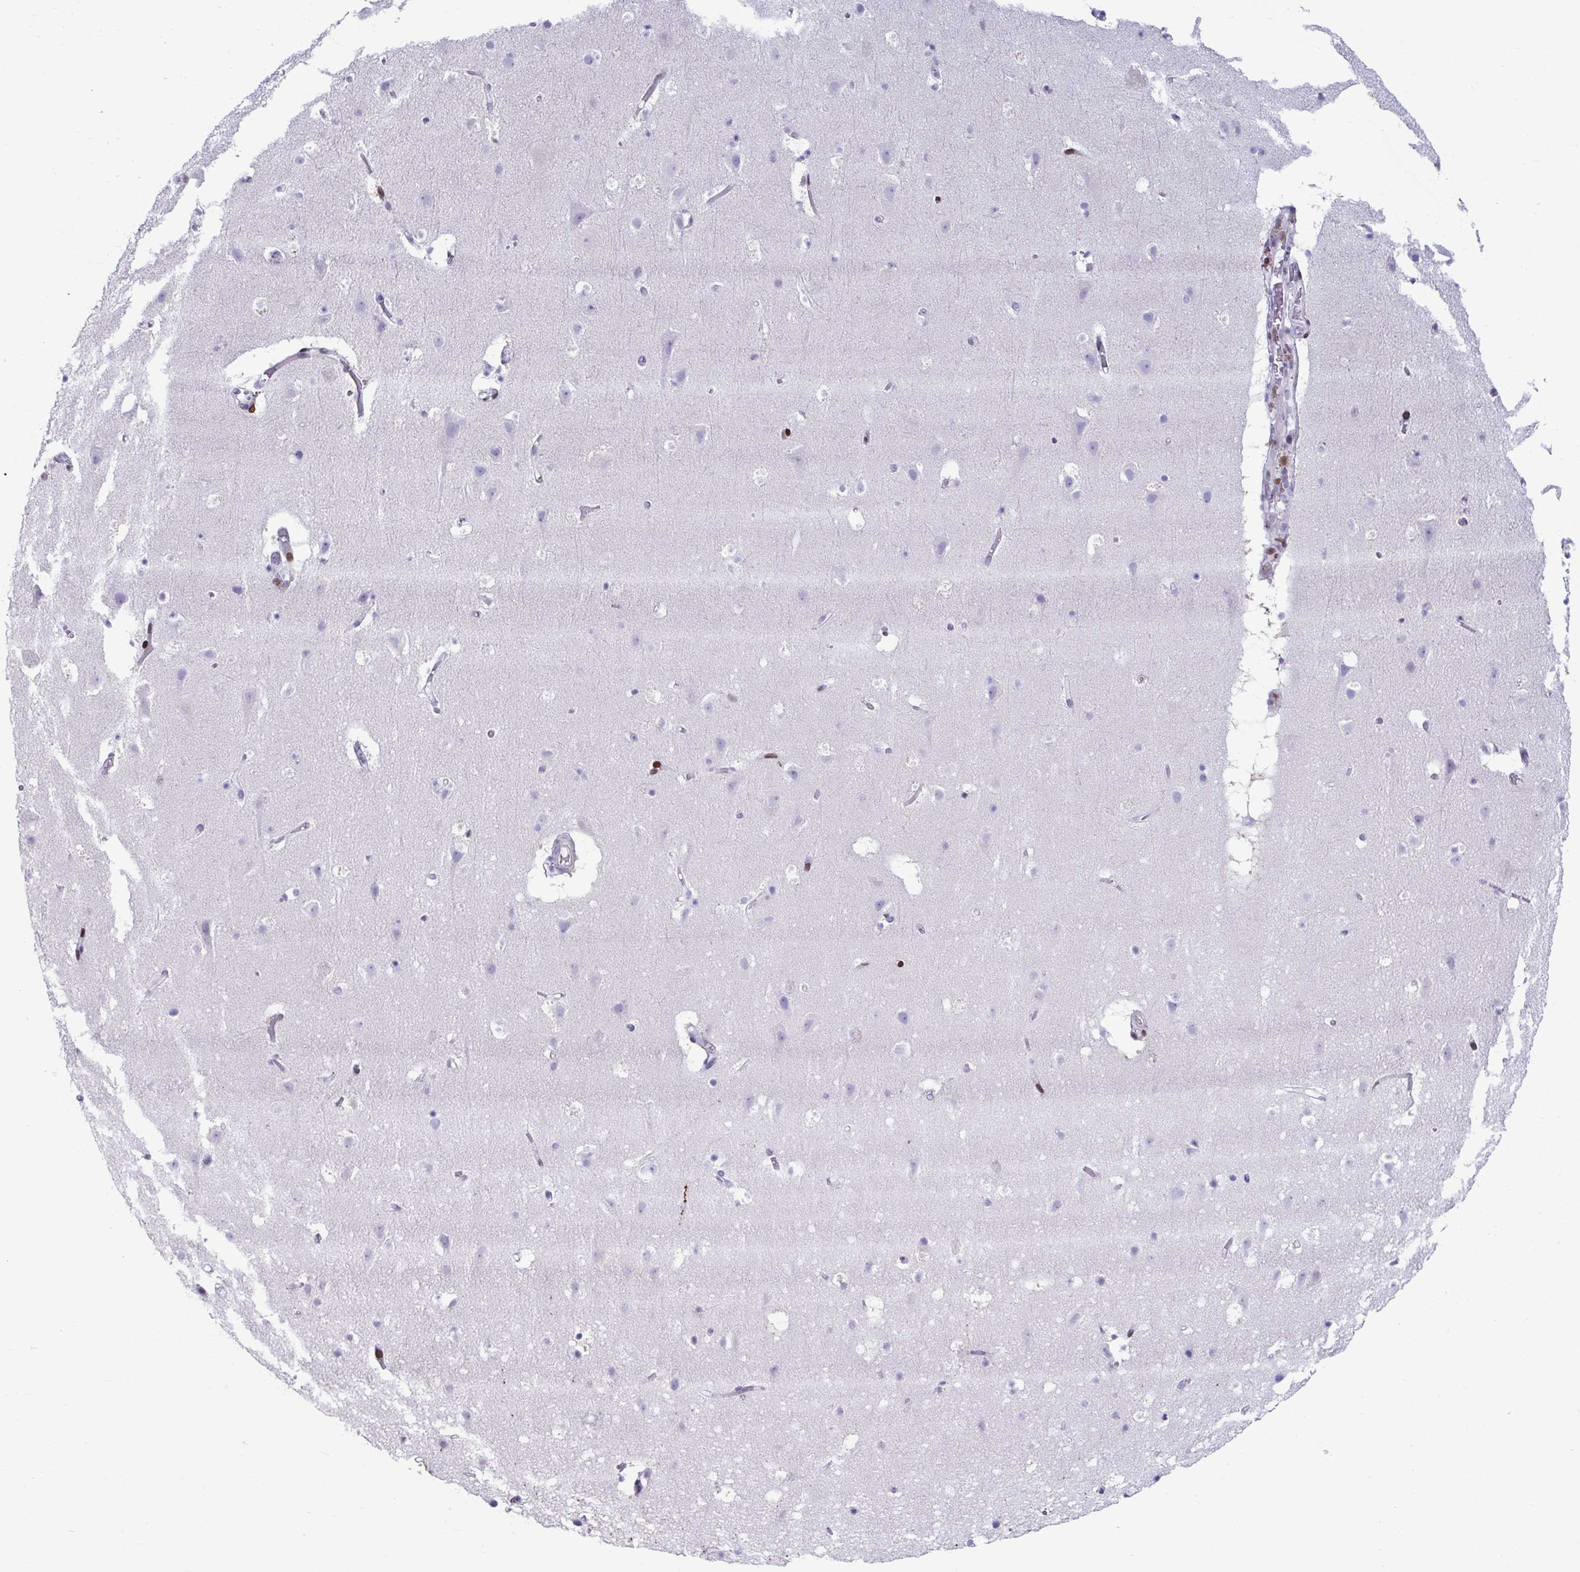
{"staining": {"intensity": "negative", "quantity": "none", "location": "none"}, "tissue": "cerebral cortex", "cell_type": "Endothelial cells", "image_type": "normal", "snomed": [{"axis": "morphology", "description": "Normal tissue, NOS"}, {"axis": "topography", "description": "Cerebral cortex"}], "caption": "Immunohistochemistry (IHC) of unremarkable cerebral cortex reveals no staining in endothelial cells. (DAB immunohistochemistry with hematoxylin counter stain).", "gene": "ISL1", "patient": {"sex": "female", "age": 42}}